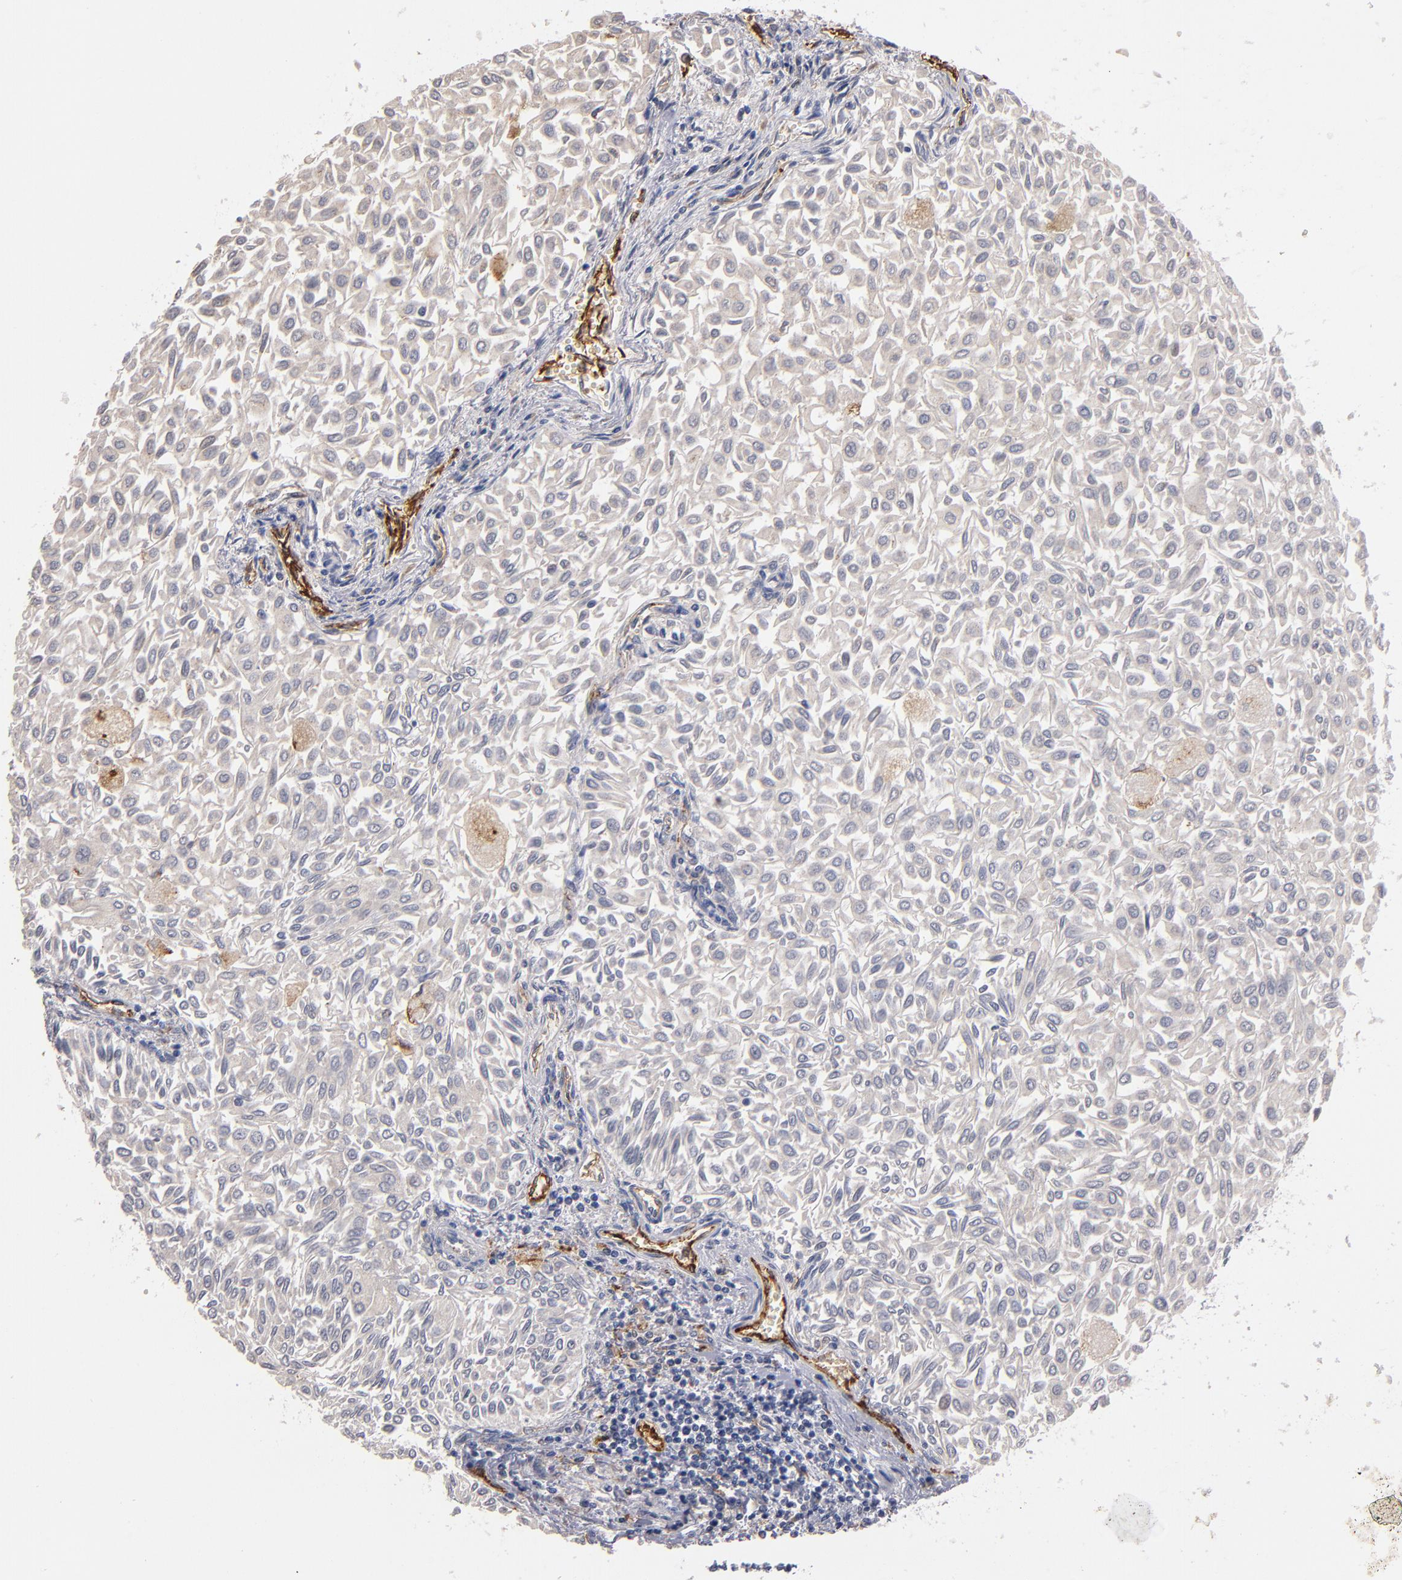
{"staining": {"intensity": "negative", "quantity": "none", "location": "none"}, "tissue": "urothelial cancer", "cell_type": "Tumor cells", "image_type": "cancer", "snomed": [{"axis": "morphology", "description": "Urothelial carcinoma, Low grade"}, {"axis": "topography", "description": "Urinary bladder"}], "caption": "An image of urothelial cancer stained for a protein demonstrates no brown staining in tumor cells.", "gene": "SELP", "patient": {"sex": "male", "age": 64}}